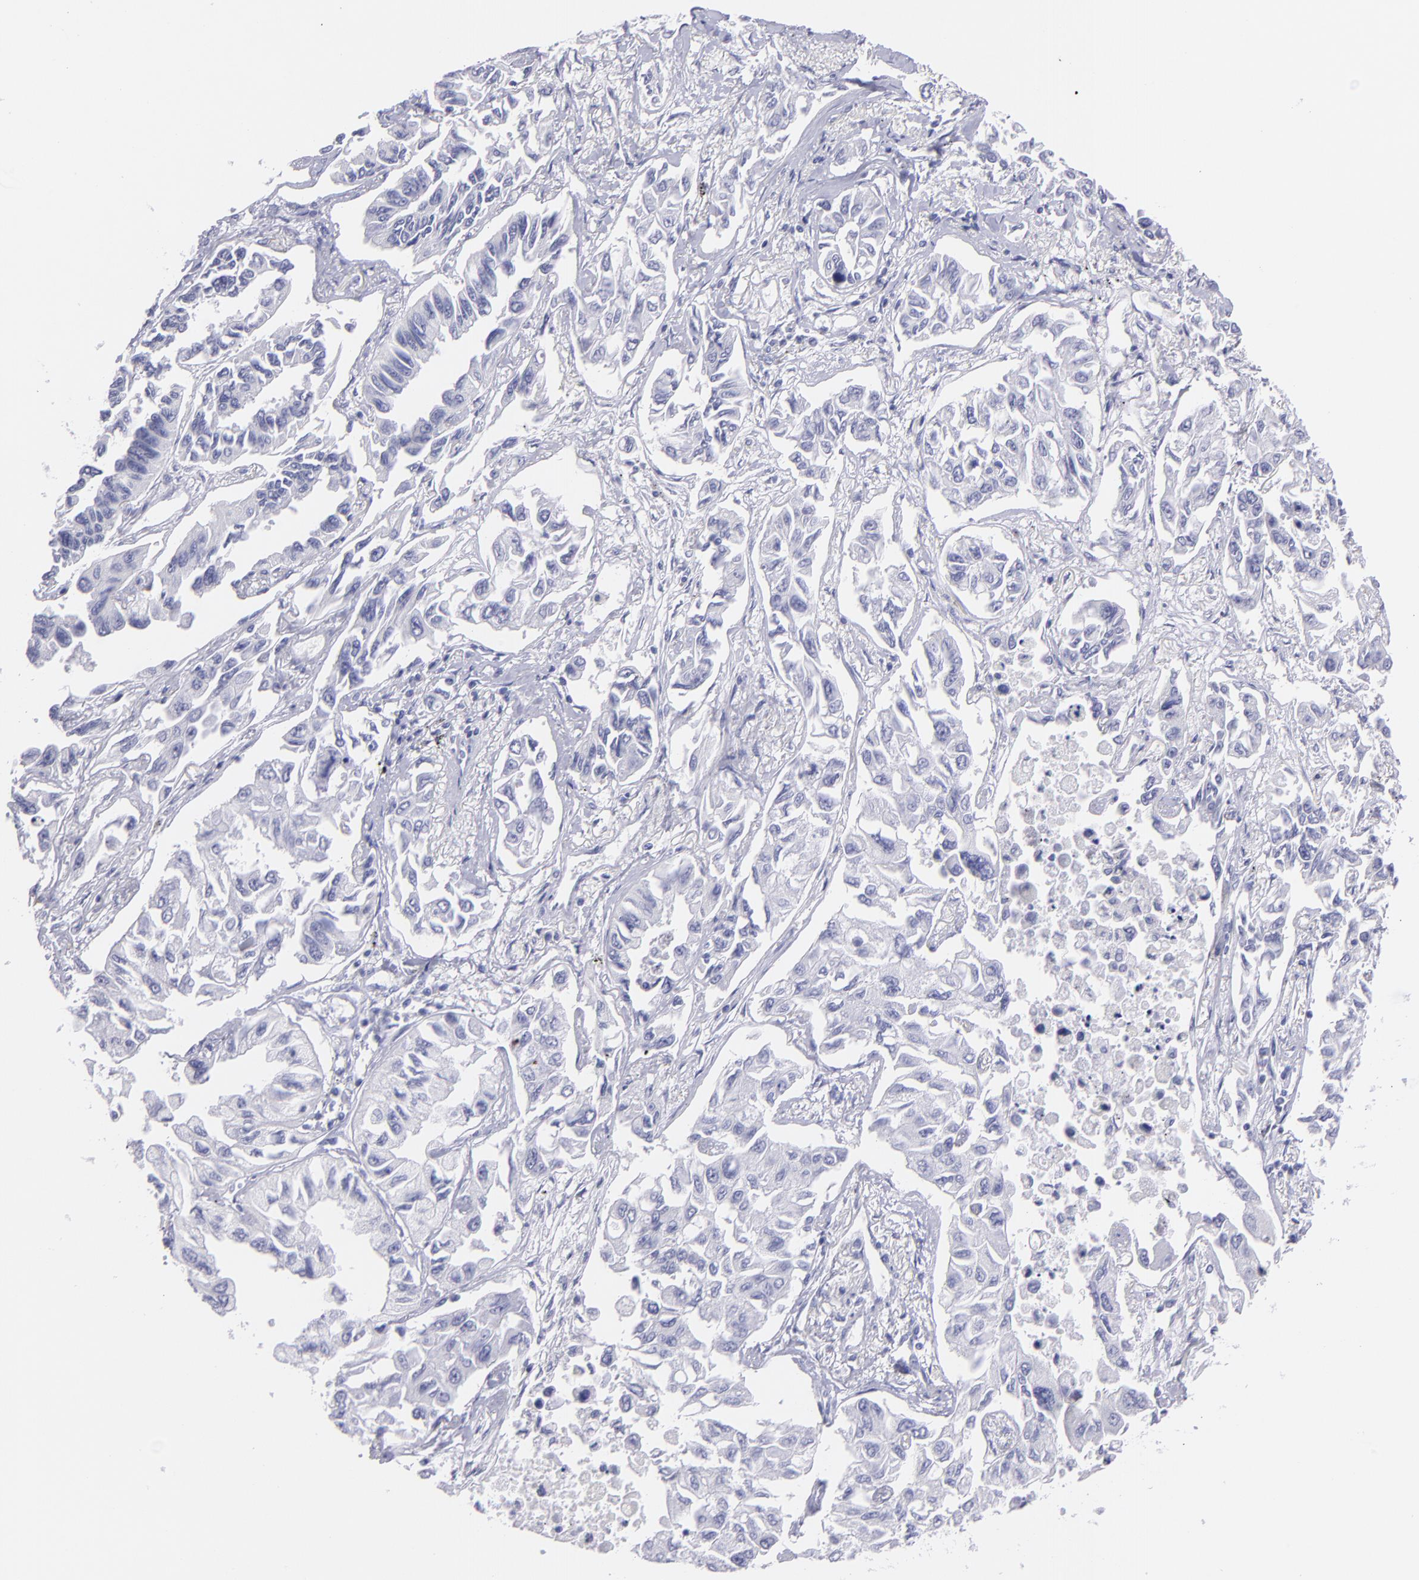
{"staining": {"intensity": "negative", "quantity": "none", "location": "none"}, "tissue": "lung cancer", "cell_type": "Tumor cells", "image_type": "cancer", "snomed": [{"axis": "morphology", "description": "Adenocarcinoma, NOS"}, {"axis": "topography", "description": "Lung"}], "caption": "An image of human lung adenocarcinoma is negative for staining in tumor cells.", "gene": "CNP", "patient": {"sex": "male", "age": 64}}